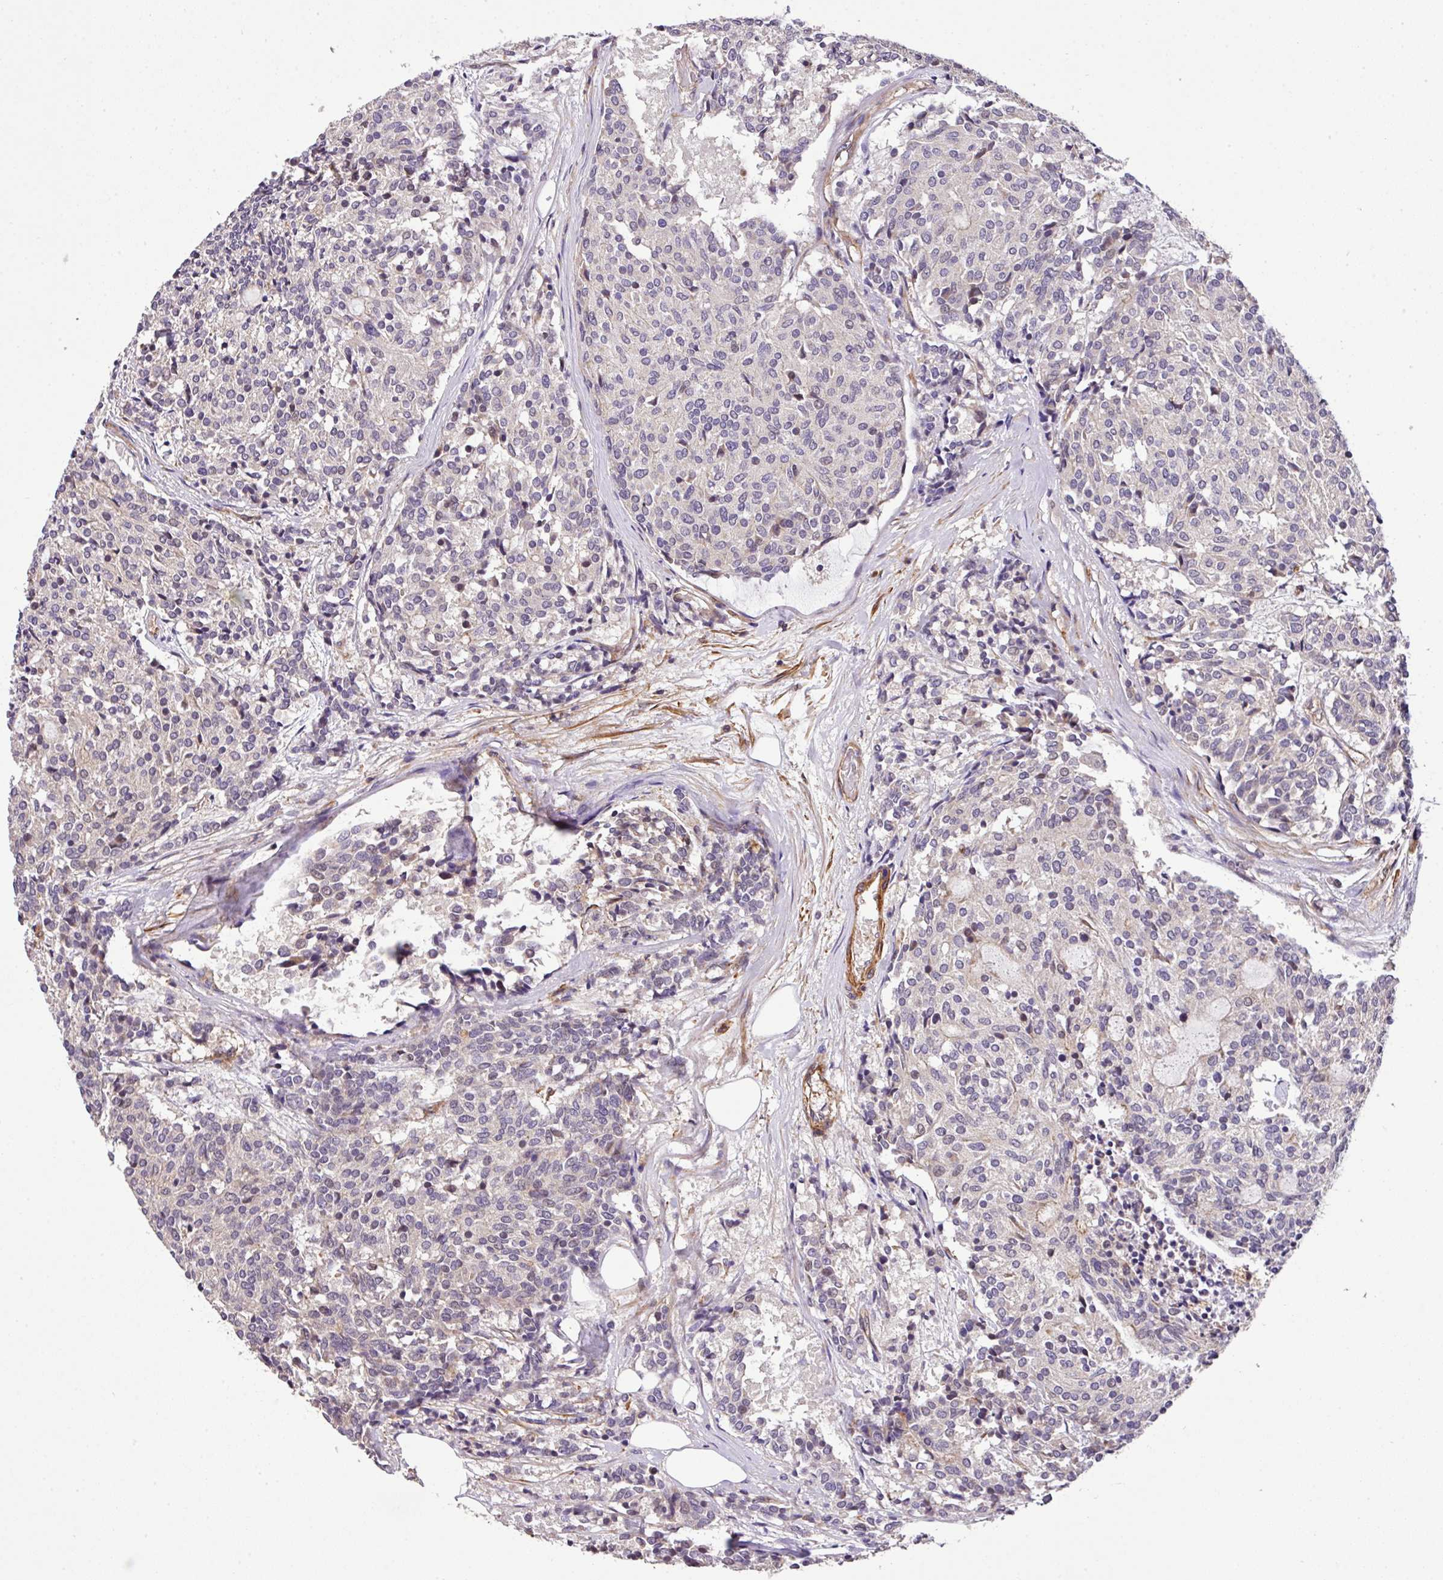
{"staining": {"intensity": "negative", "quantity": "none", "location": "none"}, "tissue": "carcinoid", "cell_type": "Tumor cells", "image_type": "cancer", "snomed": [{"axis": "morphology", "description": "Carcinoid, malignant, NOS"}, {"axis": "topography", "description": "Pancreas"}], "caption": "This image is of carcinoid stained with immunohistochemistry (IHC) to label a protein in brown with the nuclei are counter-stained blue. There is no positivity in tumor cells.", "gene": "CASS4", "patient": {"sex": "female", "age": 54}}